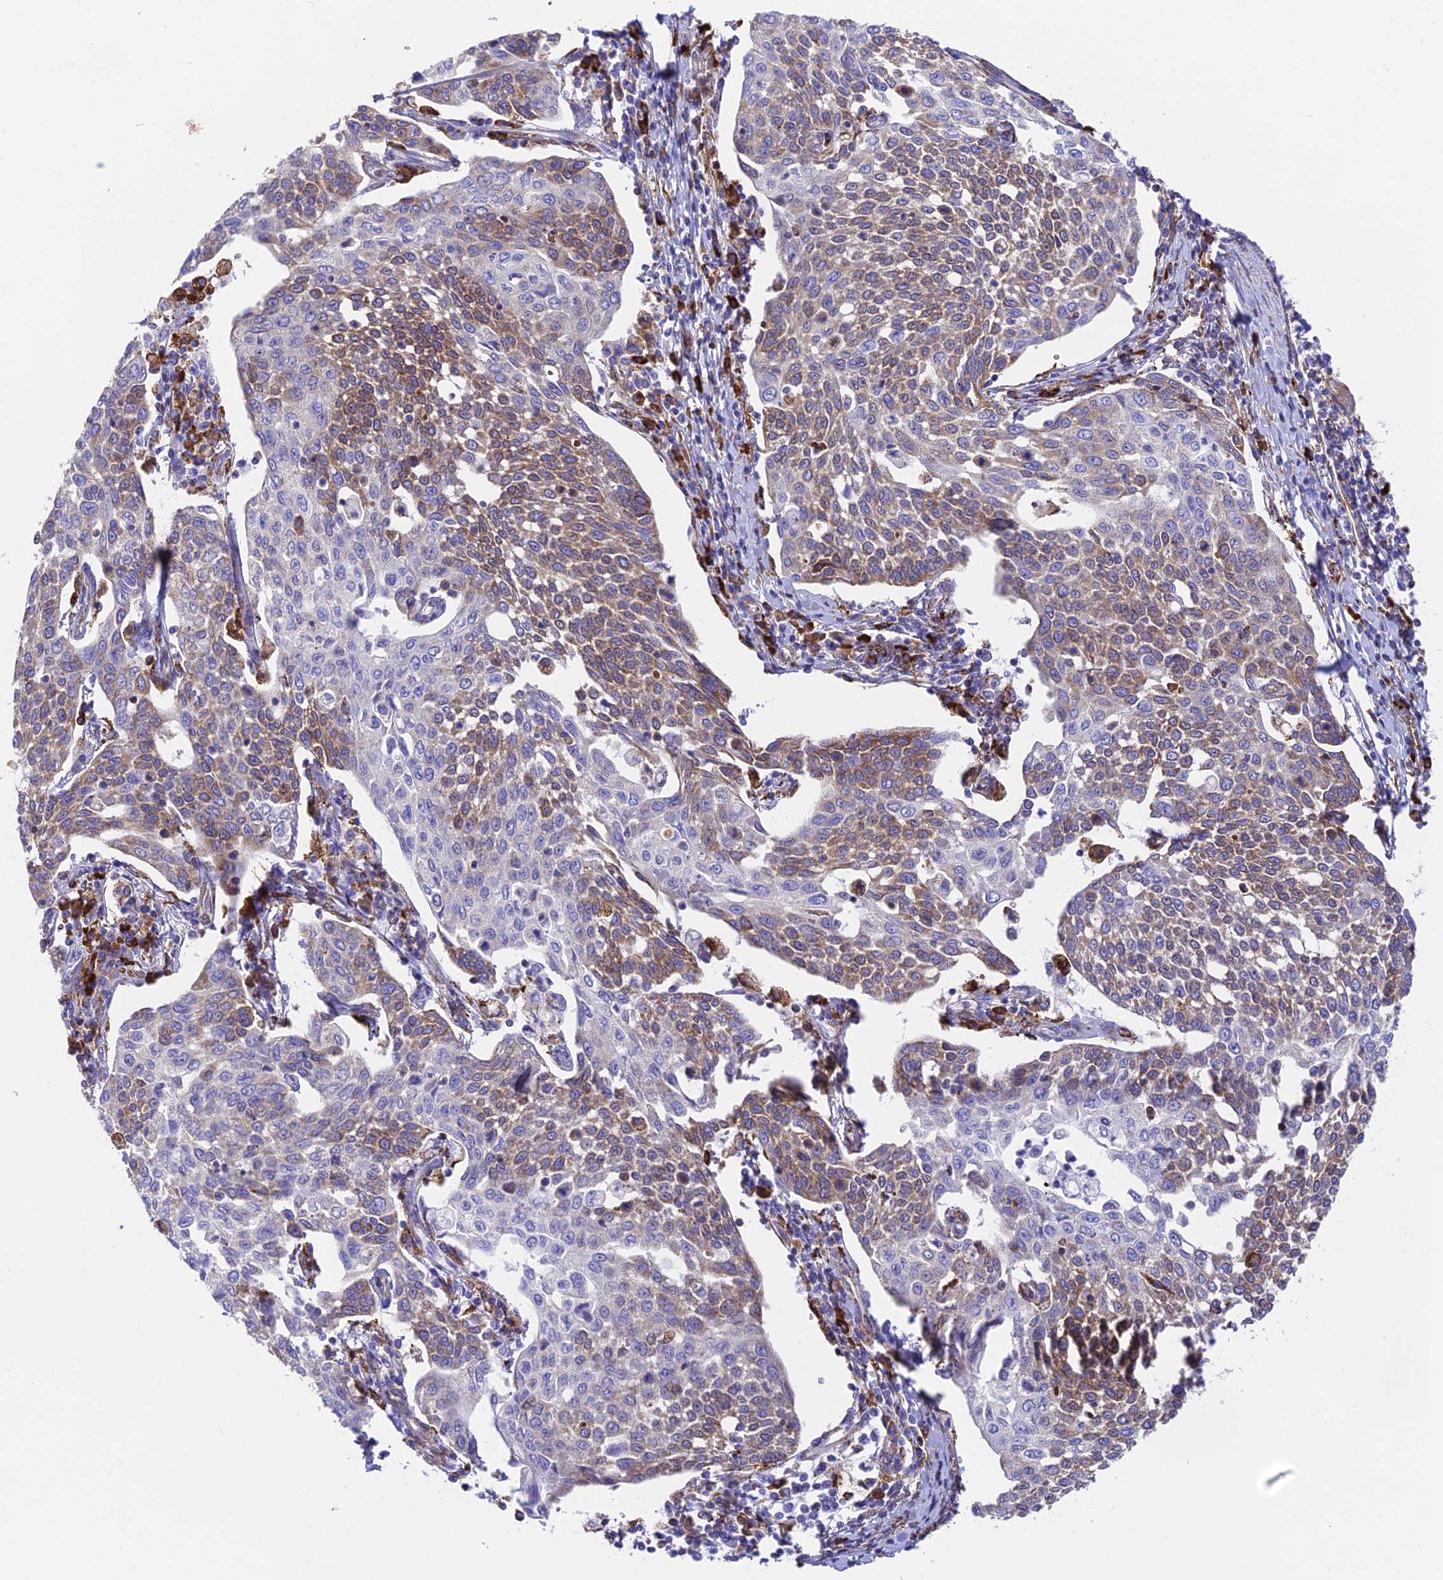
{"staining": {"intensity": "moderate", "quantity": "25%-75%", "location": "cytoplasmic/membranous"}, "tissue": "cervical cancer", "cell_type": "Tumor cells", "image_type": "cancer", "snomed": [{"axis": "morphology", "description": "Squamous cell carcinoma, NOS"}, {"axis": "topography", "description": "Cervix"}], "caption": "A high-resolution photomicrograph shows IHC staining of cervical cancer, which shows moderate cytoplasmic/membranous positivity in about 25%-75% of tumor cells.", "gene": "TUBGCP6", "patient": {"sex": "female", "age": 34}}